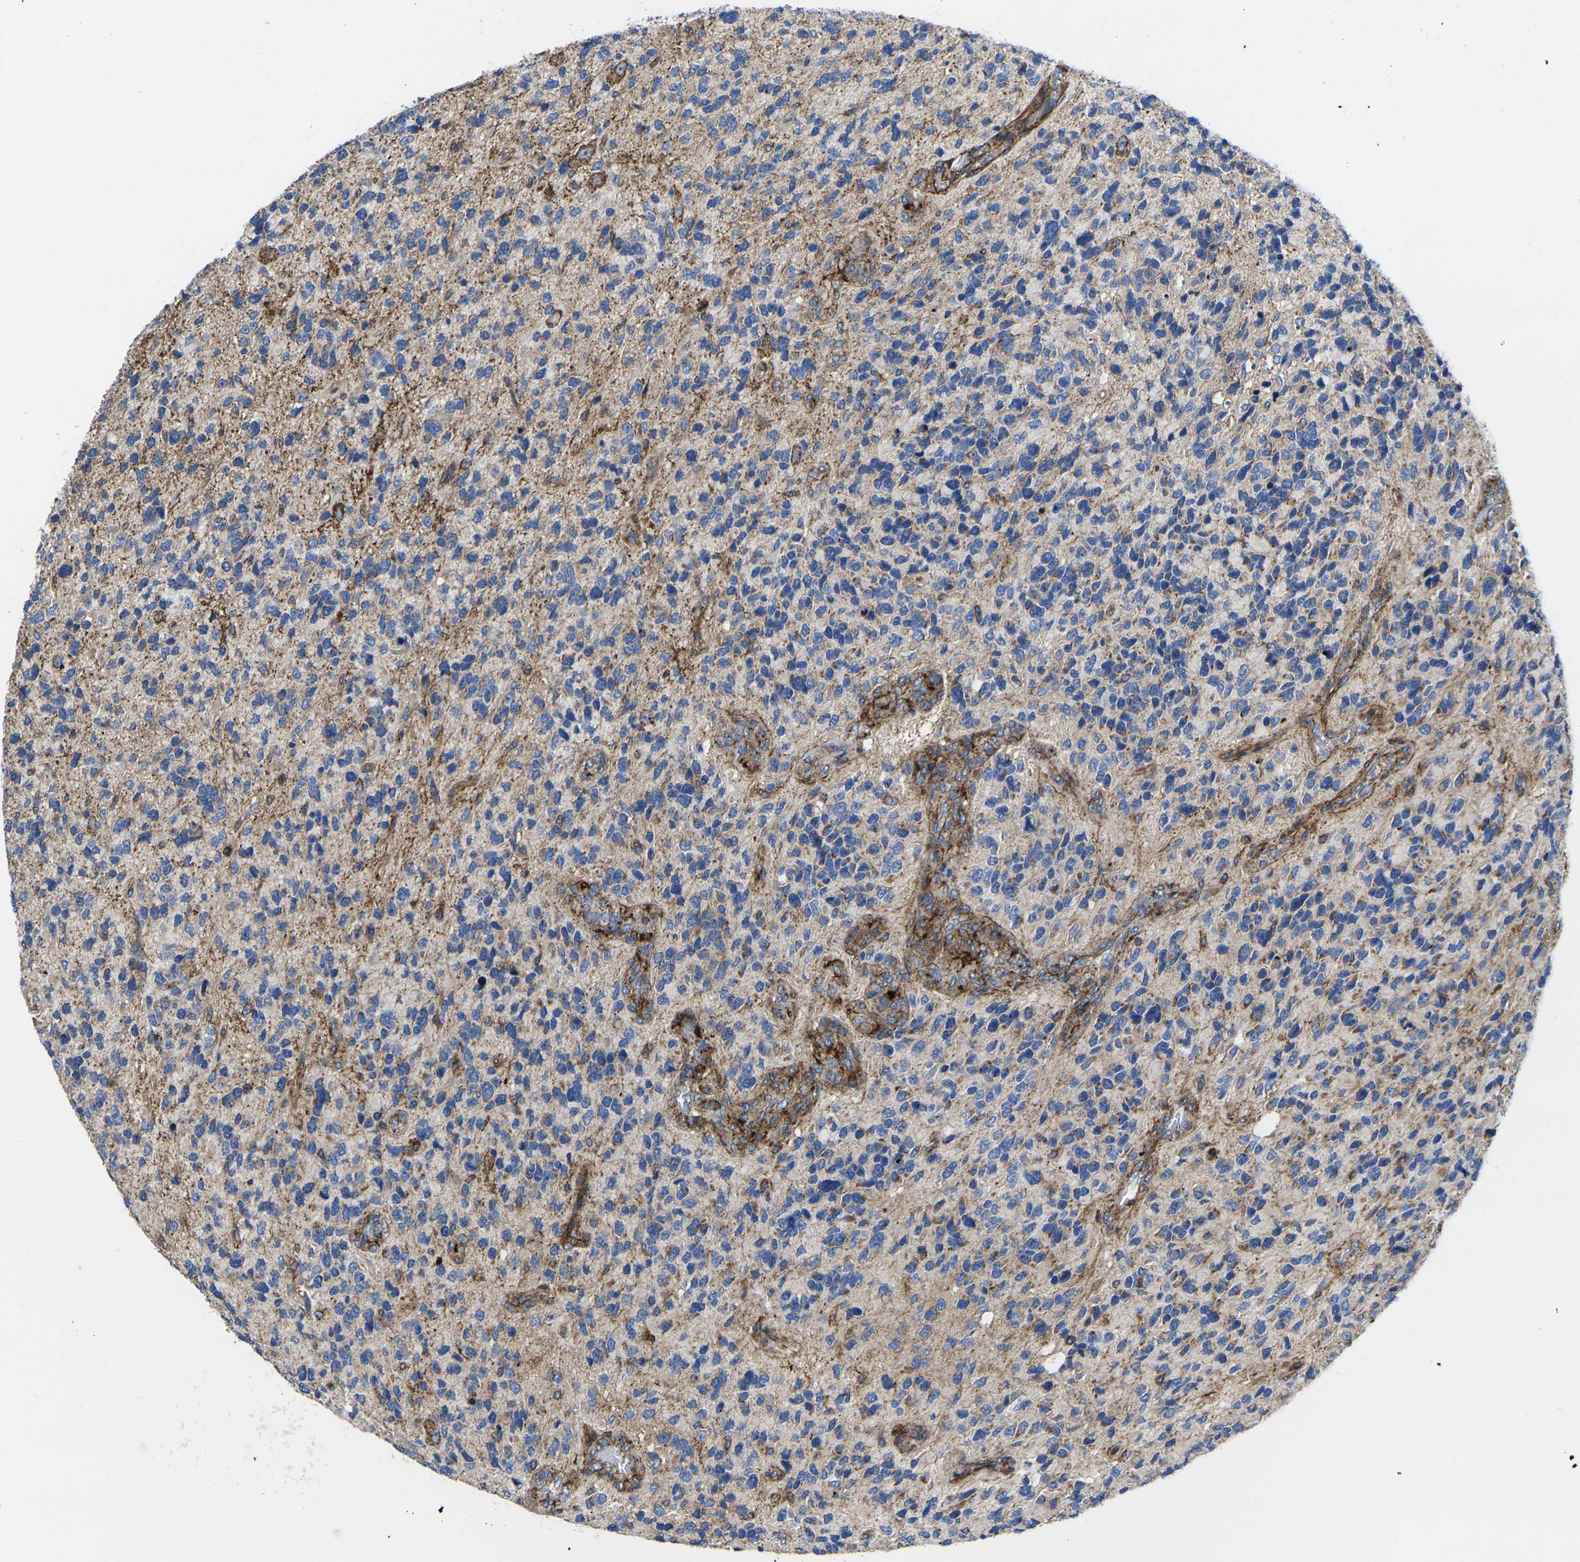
{"staining": {"intensity": "moderate", "quantity": "<25%", "location": "cytoplasmic/membranous"}, "tissue": "glioma", "cell_type": "Tumor cells", "image_type": "cancer", "snomed": [{"axis": "morphology", "description": "Glioma, malignant, High grade"}, {"axis": "topography", "description": "Brain"}], "caption": "An image of human malignant high-grade glioma stained for a protein shows moderate cytoplasmic/membranous brown staining in tumor cells.", "gene": "GPR4", "patient": {"sex": "female", "age": 58}}